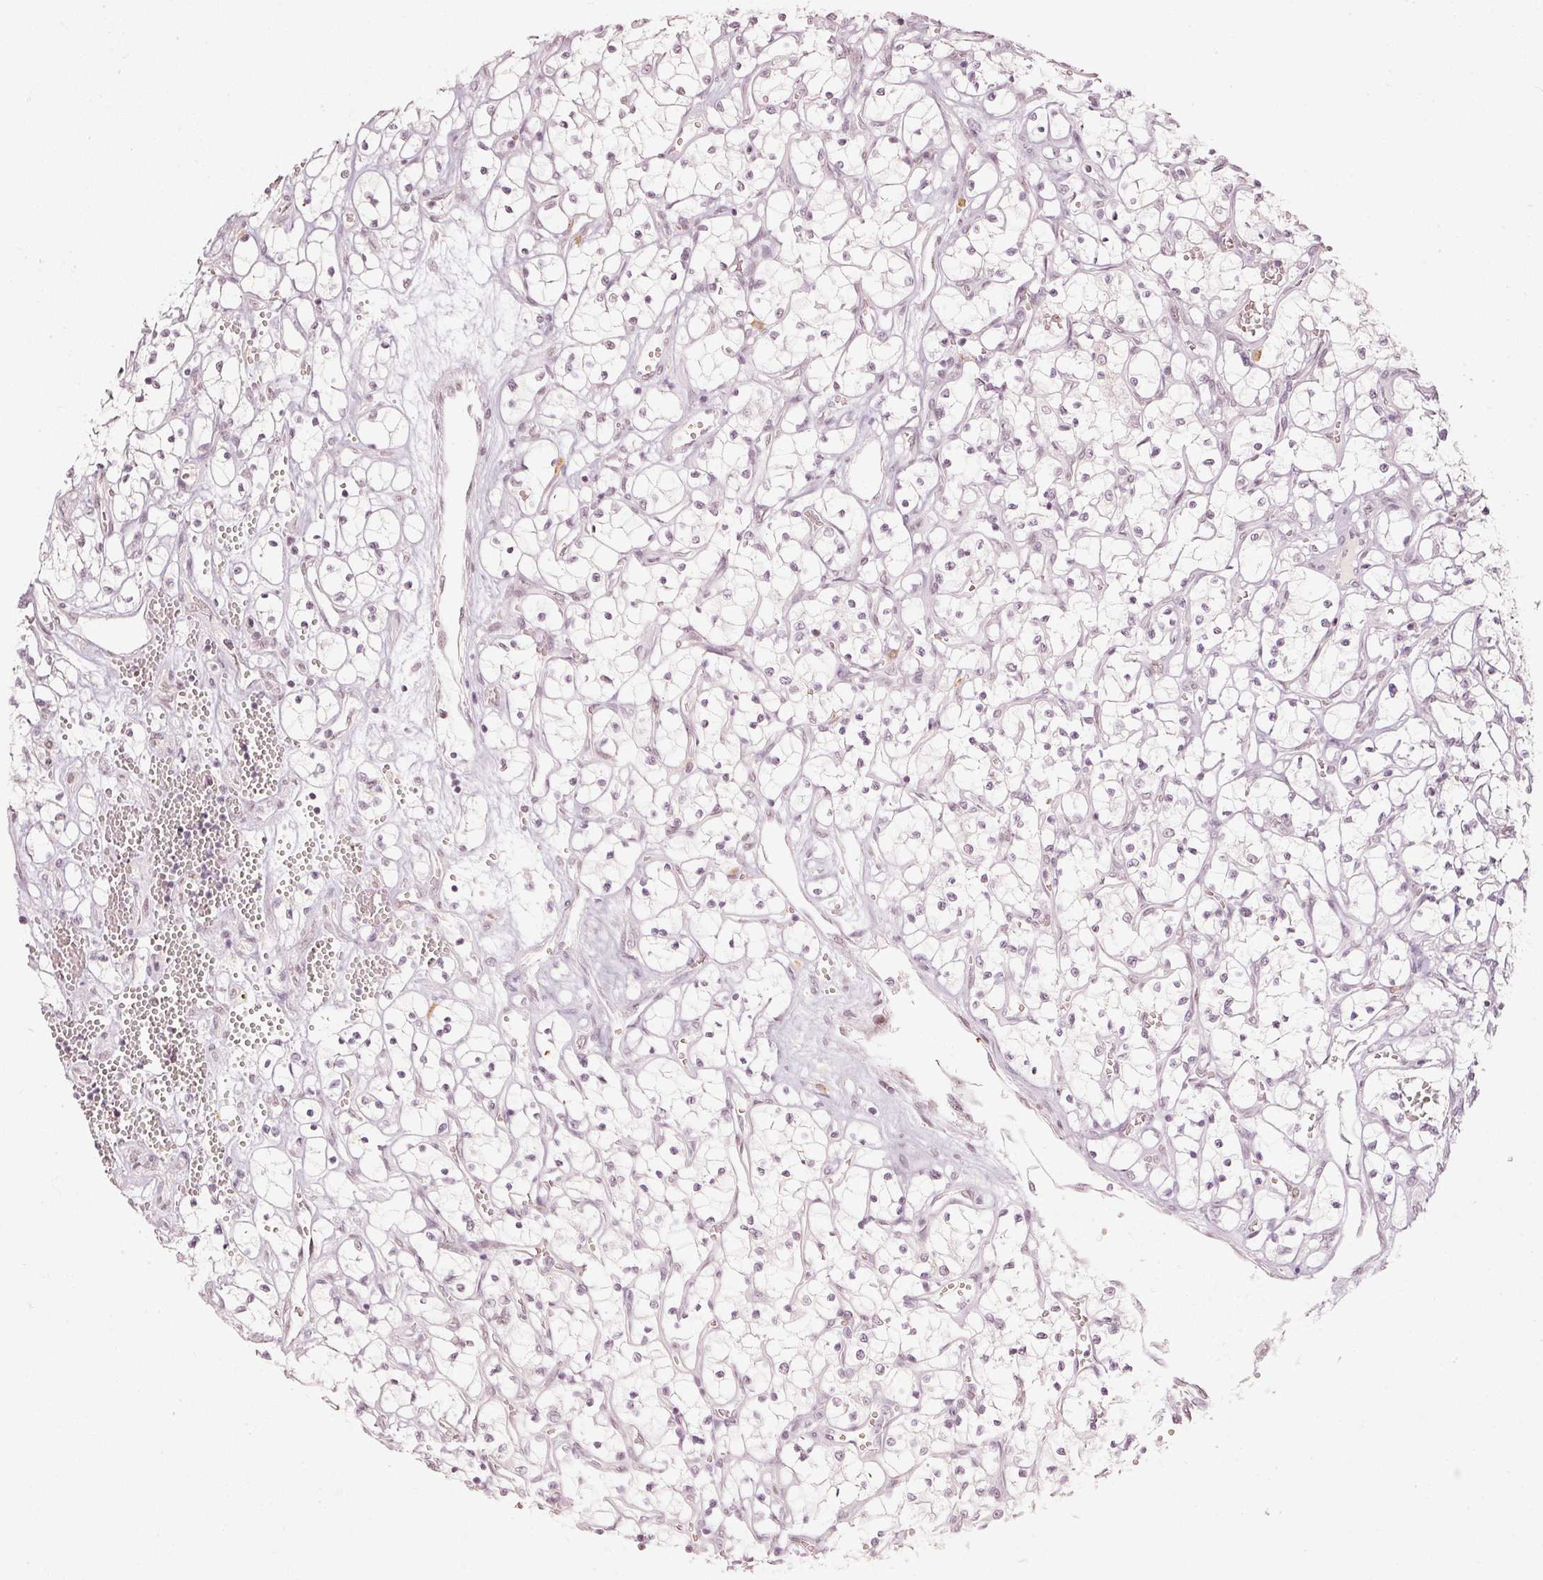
{"staining": {"intensity": "negative", "quantity": "none", "location": "none"}, "tissue": "renal cancer", "cell_type": "Tumor cells", "image_type": "cancer", "snomed": [{"axis": "morphology", "description": "Adenocarcinoma, NOS"}, {"axis": "topography", "description": "Kidney"}], "caption": "A high-resolution photomicrograph shows immunohistochemistry (IHC) staining of renal cancer, which displays no significant positivity in tumor cells.", "gene": "PPP1R10", "patient": {"sex": "female", "age": 69}}